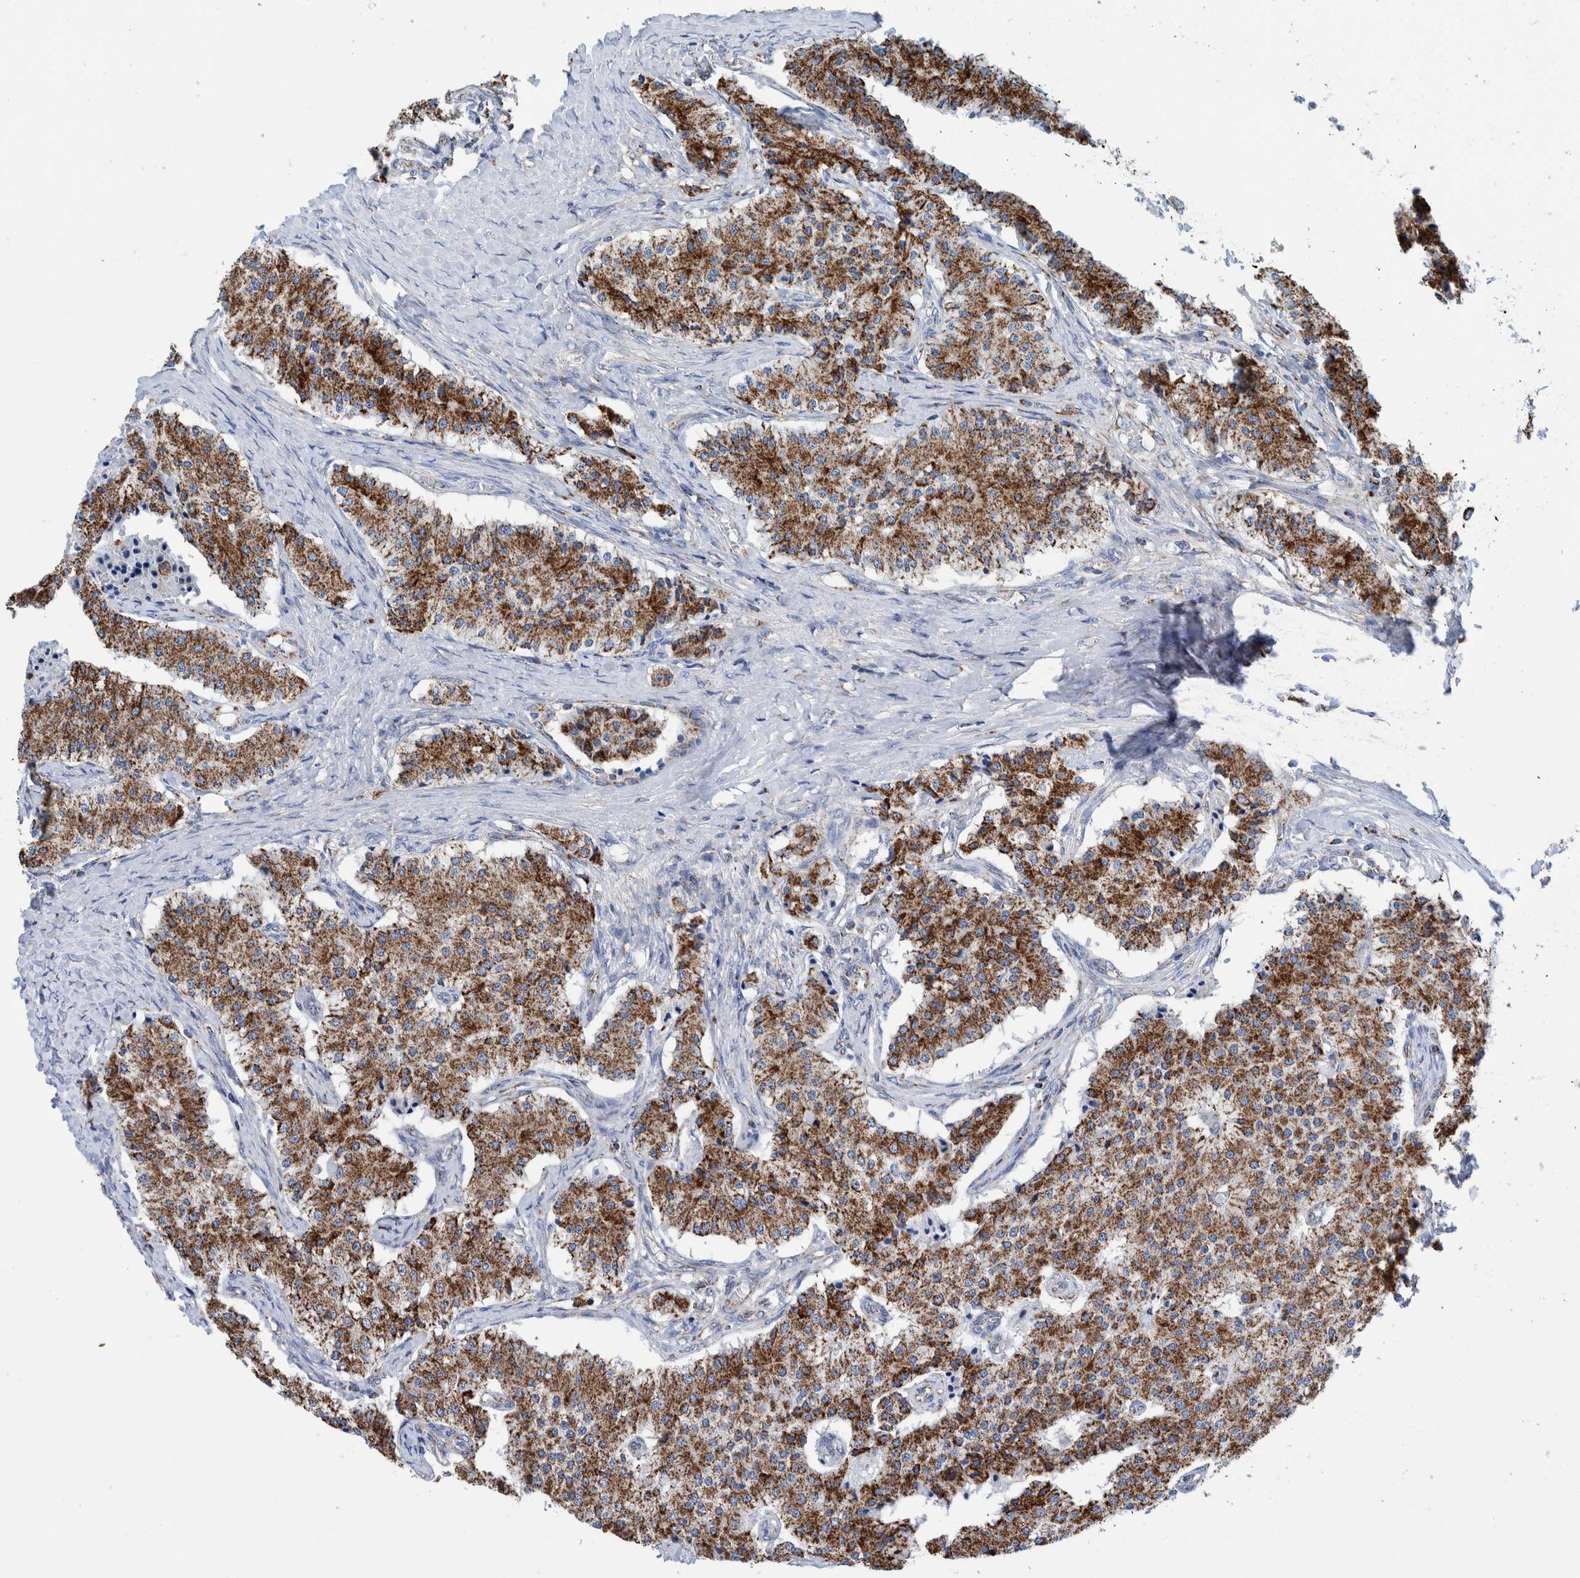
{"staining": {"intensity": "moderate", "quantity": ">75%", "location": "cytoplasmic/membranous"}, "tissue": "carcinoid", "cell_type": "Tumor cells", "image_type": "cancer", "snomed": [{"axis": "morphology", "description": "Carcinoid, malignant, NOS"}, {"axis": "topography", "description": "Colon"}], "caption": "Malignant carcinoid was stained to show a protein in brown. There is medium levels of moderate cytoplasmic/membranous positivity in about >75% of tumor cells. The protein of interest is stained brown, and the nuclei are stained in blue (DAB (3,3'-diaminobenzidine) IHC with brightfield microscopy, high magnification).", "gene": "DECR1", "patient": {"sex": "female", "age": 52}}